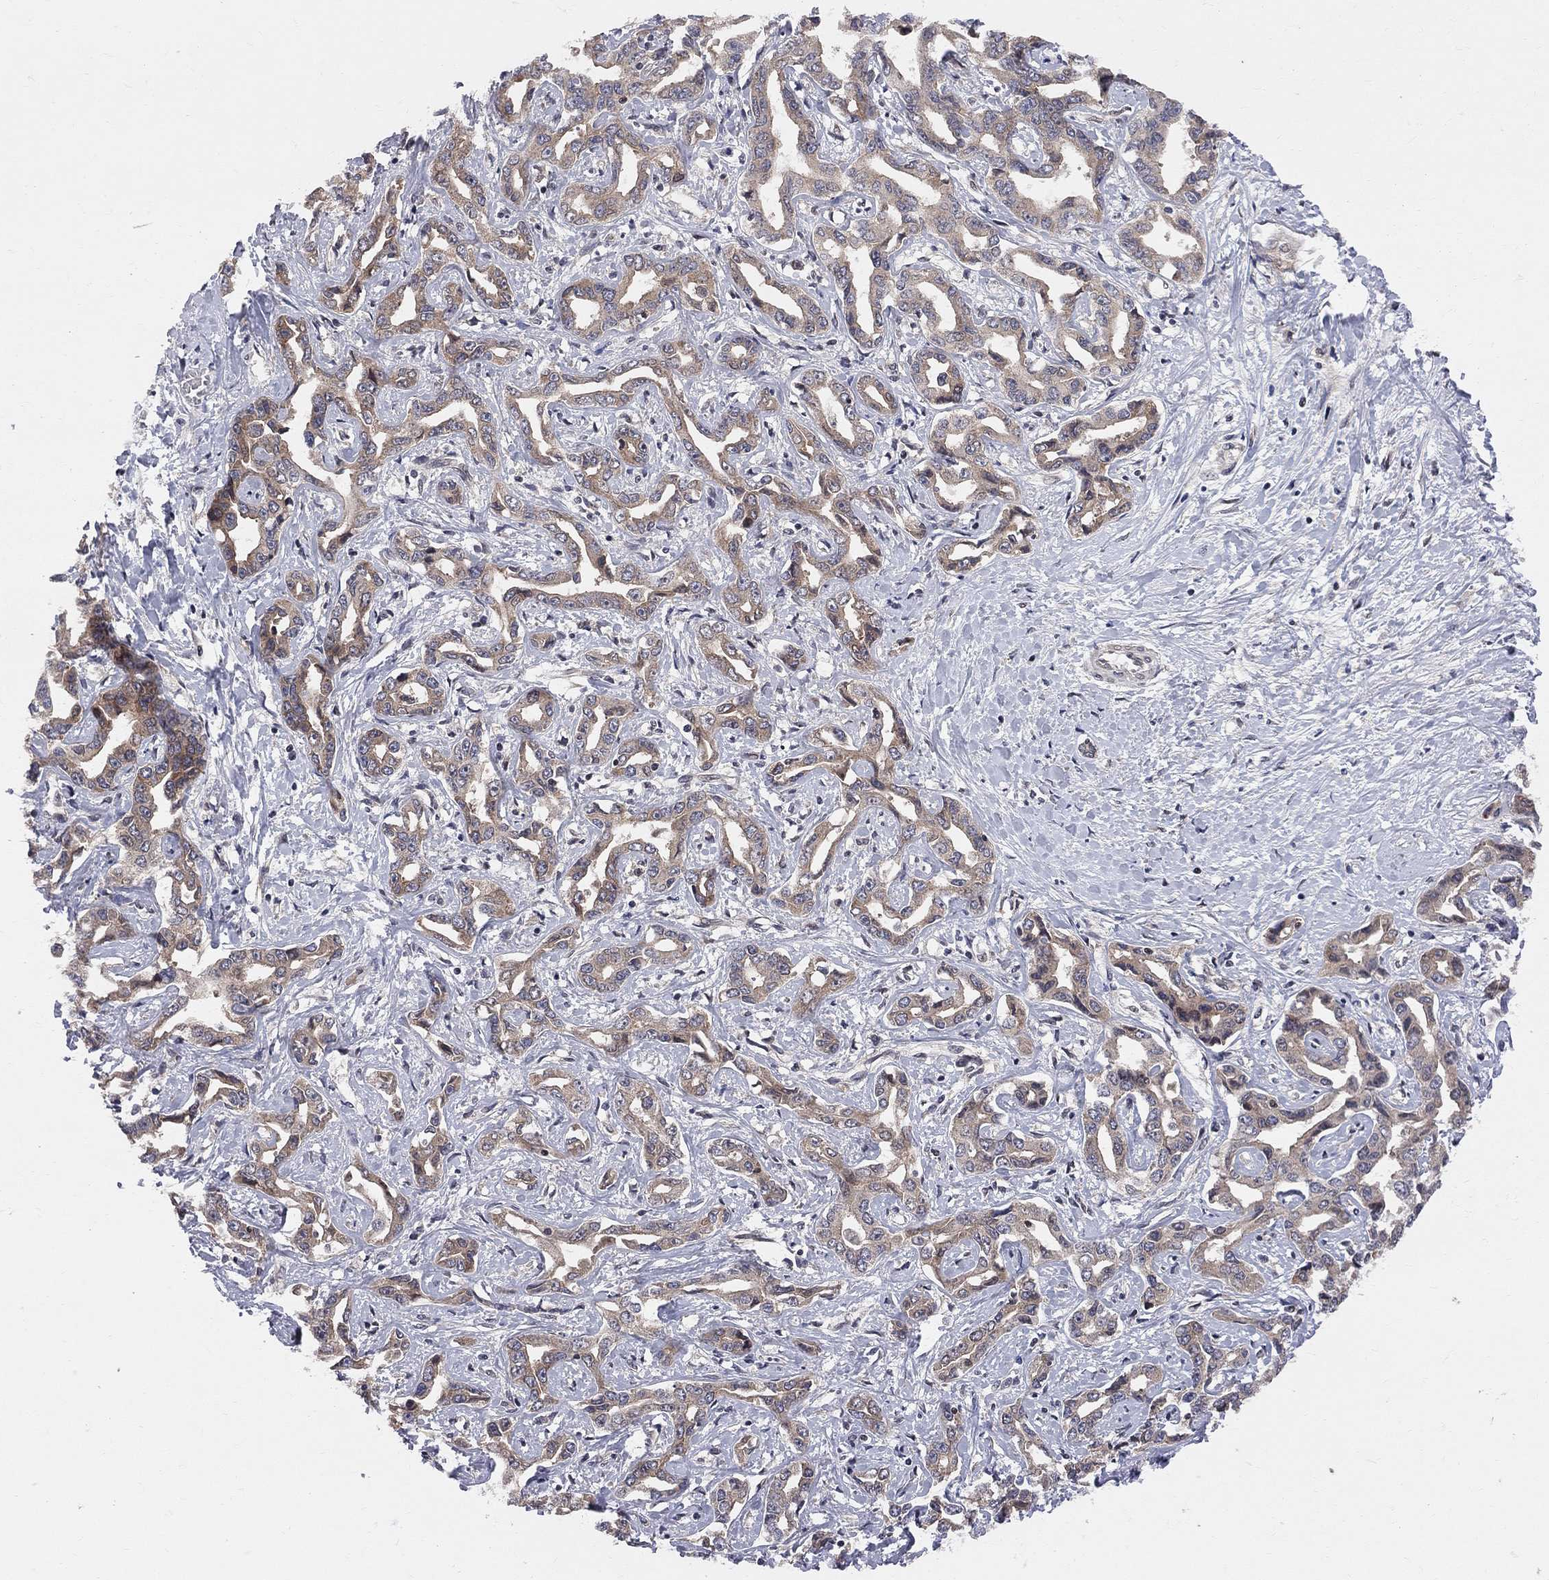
{"staining": {"intensity": "moderate", "quantity": ">75%", "location": "cytoplasmic/membranous"}, "tissue": "liver cancer", "cell_type": "Tumor cells", "image_type": "cancer", "snomed": [{"axis": "morphology", "description": "Cholangiocarcinoma"}, {"axis": "topography", "description": "Liver"}], "caption": "Protein analysis of liver cholangiocarcinoma tissue demonstrates moderate cytoplasmic/membranous expression in approximately >75% of tumor cells. The staining was performed using DAB, with brown indicating positive protein expression. Nuclei are stained blue with hematoxylin.", "gene": "CNOT11", "patient": {"sex": "male", "age": 59}}